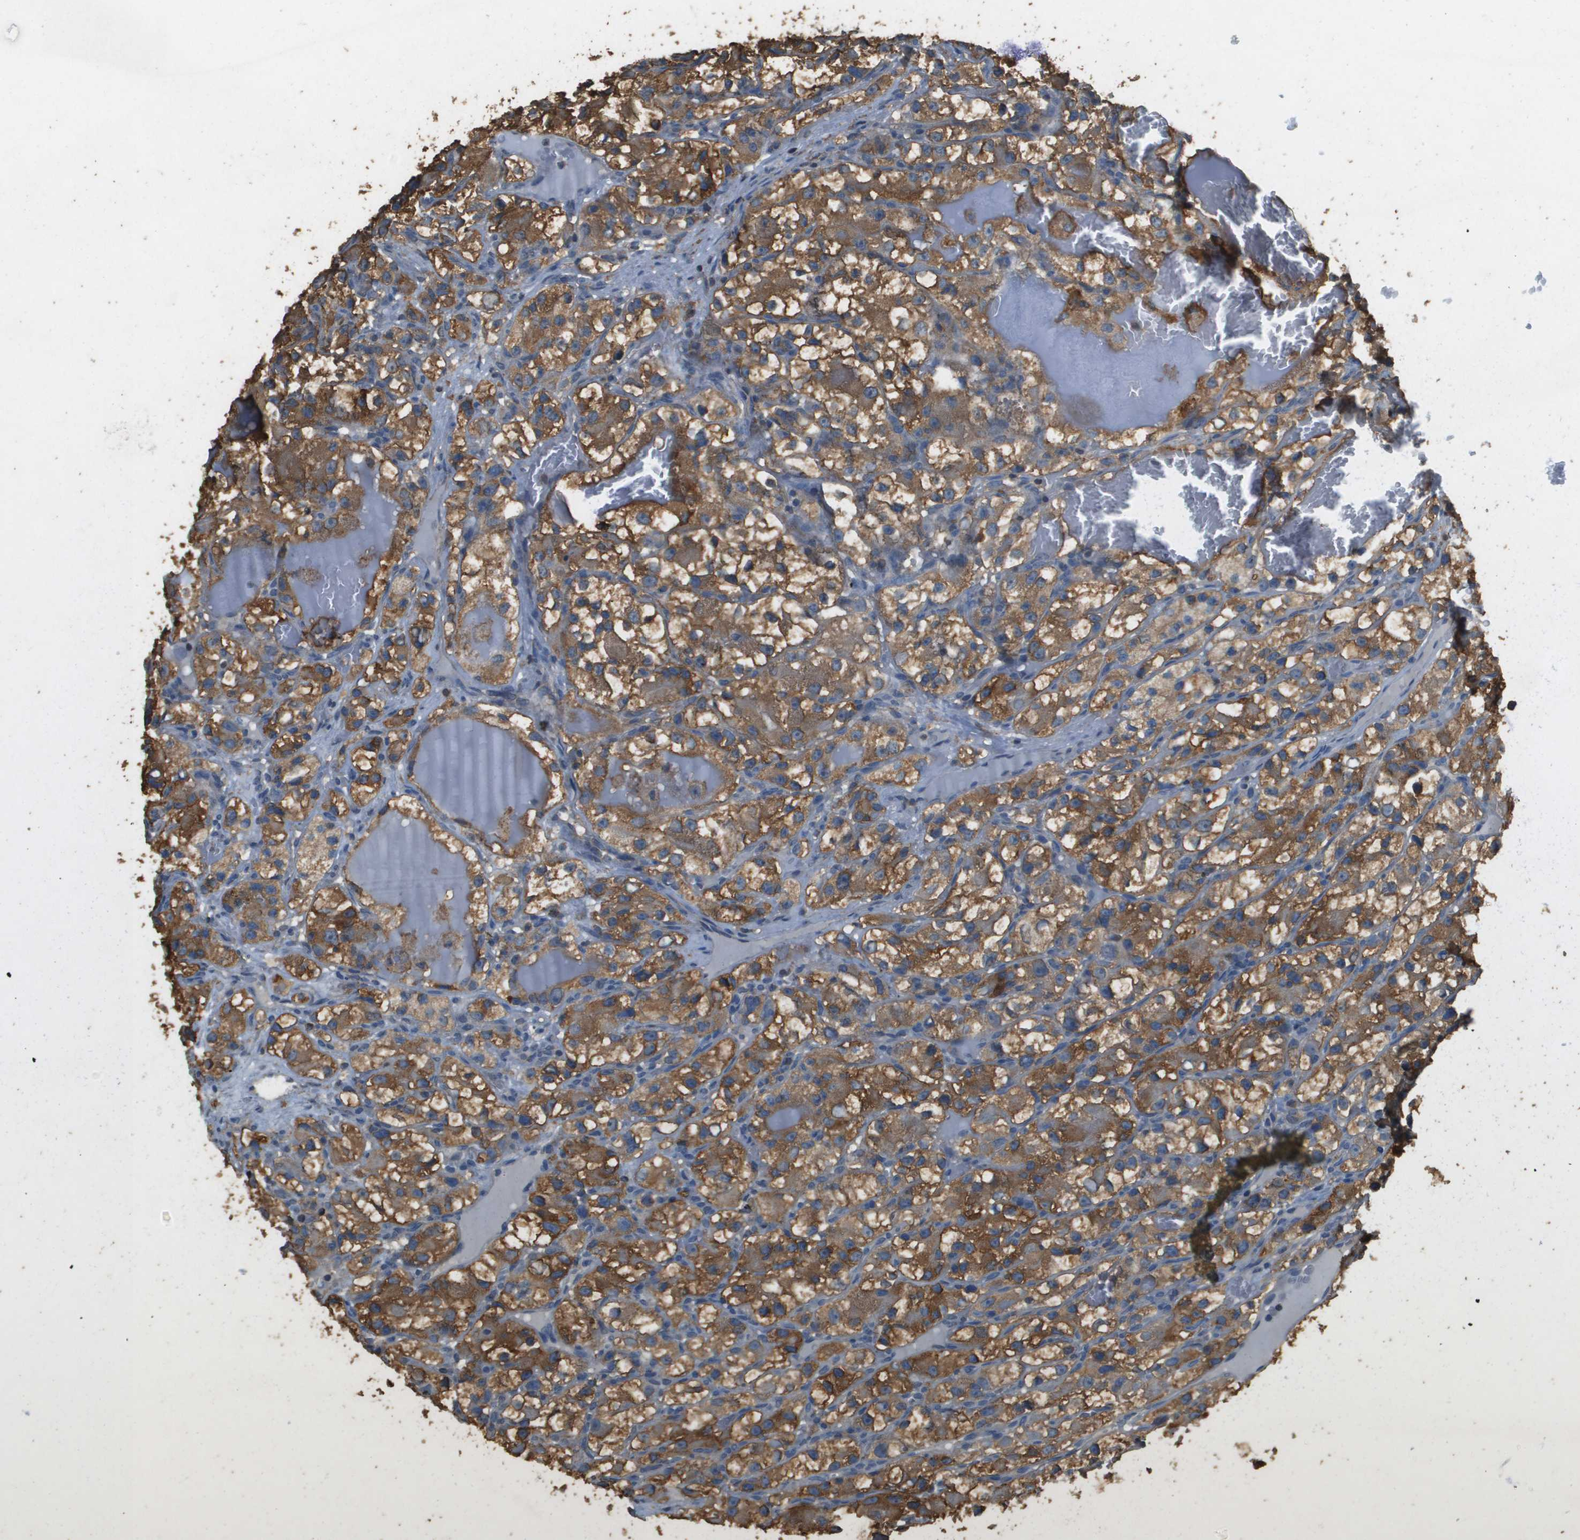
{"staining": {"intensity": "moderate", "quantity": ">75%", "location": "cytoplasmic/membranous"}, "tissue": "renal cancer", "cell_type": "Tumor cells", "image_type": "cancer", "snomed": [{"axis": "morphology", "description": "Adenocarcinoma, NOS"}, {"axis": "topography", "description": "Kidney"}], "caption": "The photomicrograph displays staining of renal cancer (adenocarcinoma), revealing moderate cytoplasmic/membranous protein staining (brown color) within tumor cells.", "gene": "MS4A7", "patient": {"sex": "female", "age": 57}}